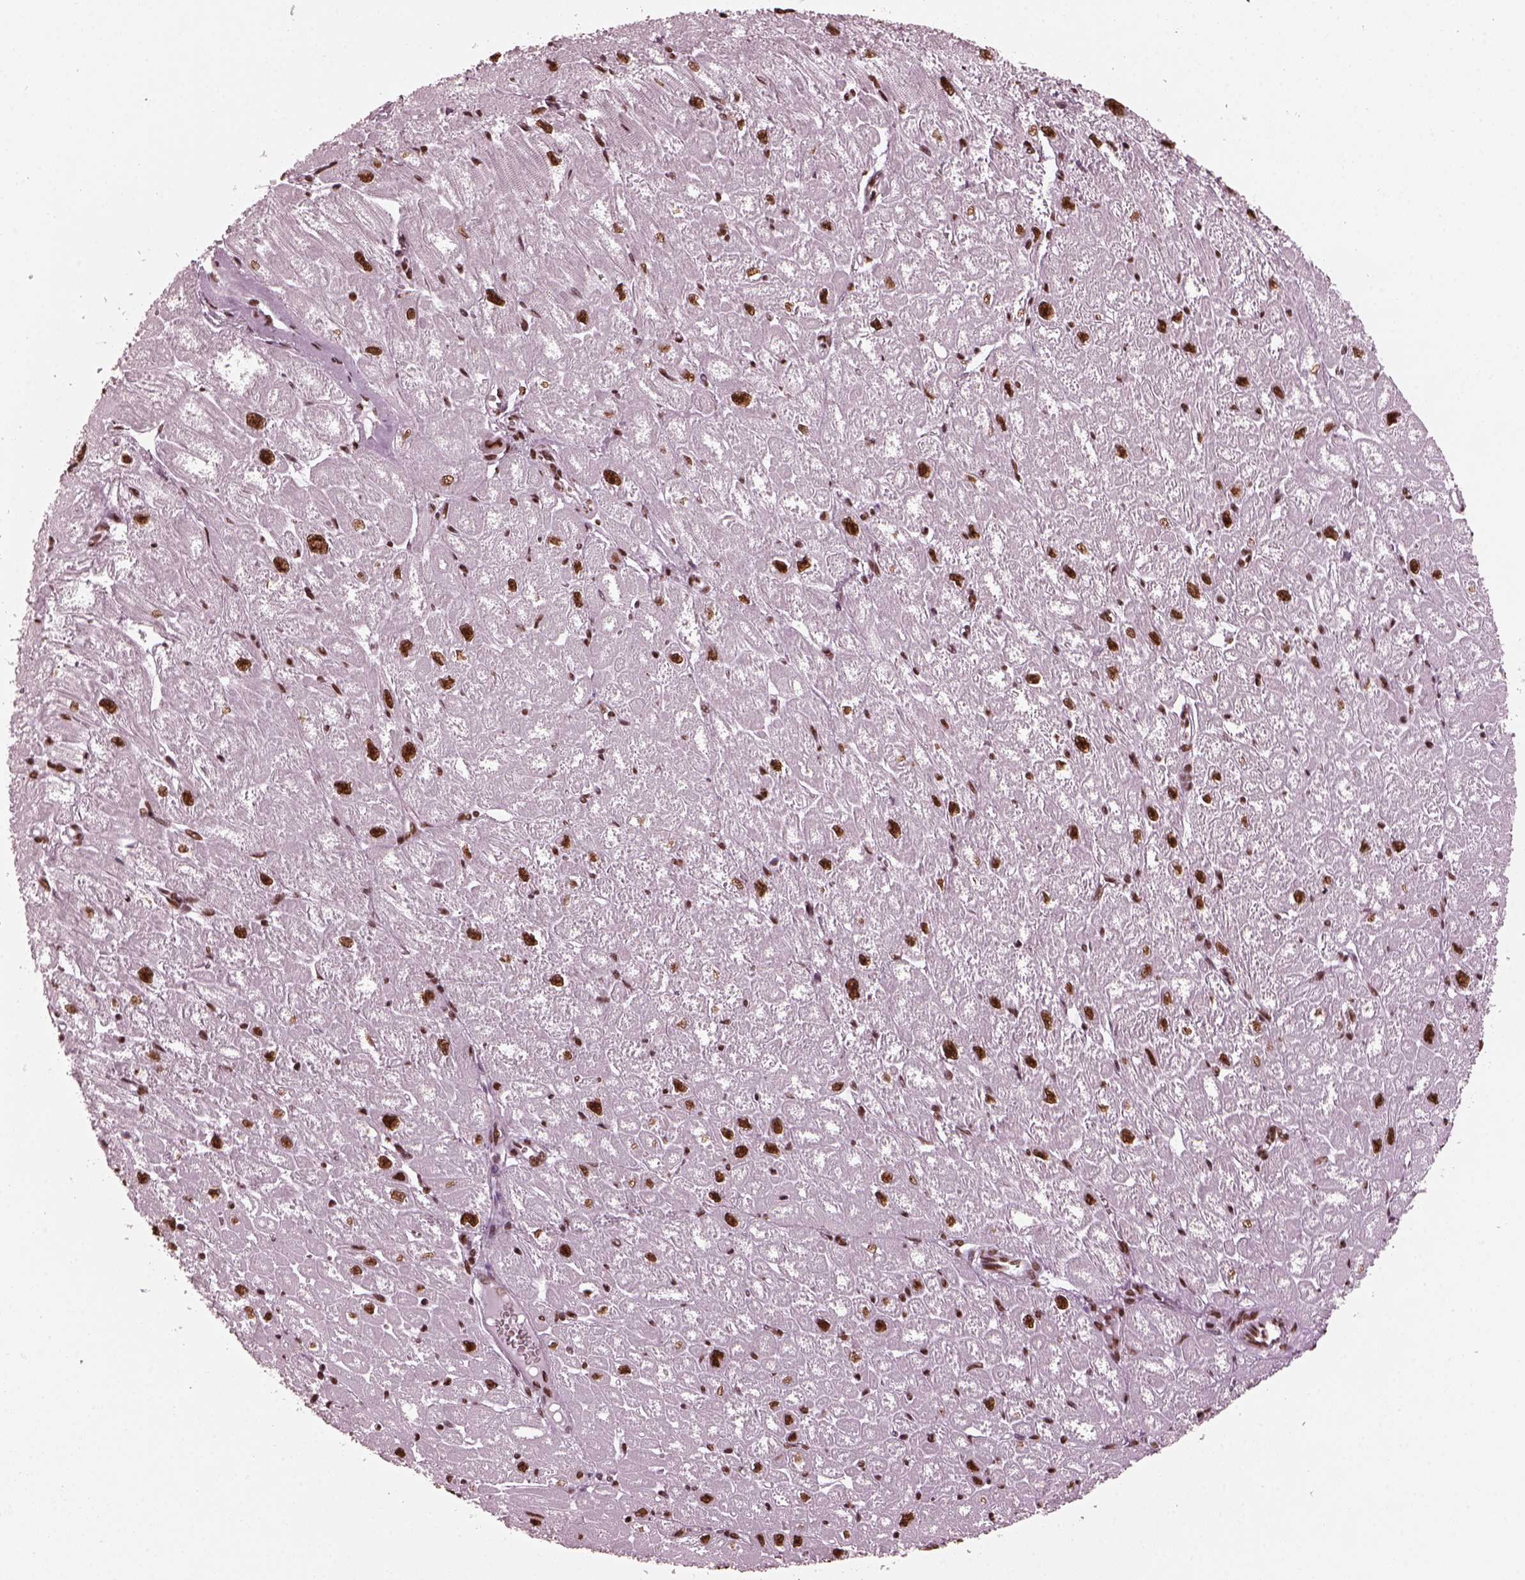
{"staining": {"intensity": "strong", "quantity": ">75%", "location": "nuclear"}, "tissue": "heart muscle", "cell_type": "Cardiomyocytes", "image_type": "normal", "snomed": [{"axis": "morphology", "description": "Normal tissue, NOS"}, {"axis": "topography", "description": "Heart"}], "caption": "The histopathology image demonstrates a brown stain indicating the presence of a protein in the nuclear of cardiomyocytes in heart muscle. (DAB (3,3'-diaminobenzidine) = brown stain, brightfield microscopy at high magnification).", "gene": "CBFA2T3", "patient": {"sex": "male", "age": 61}}